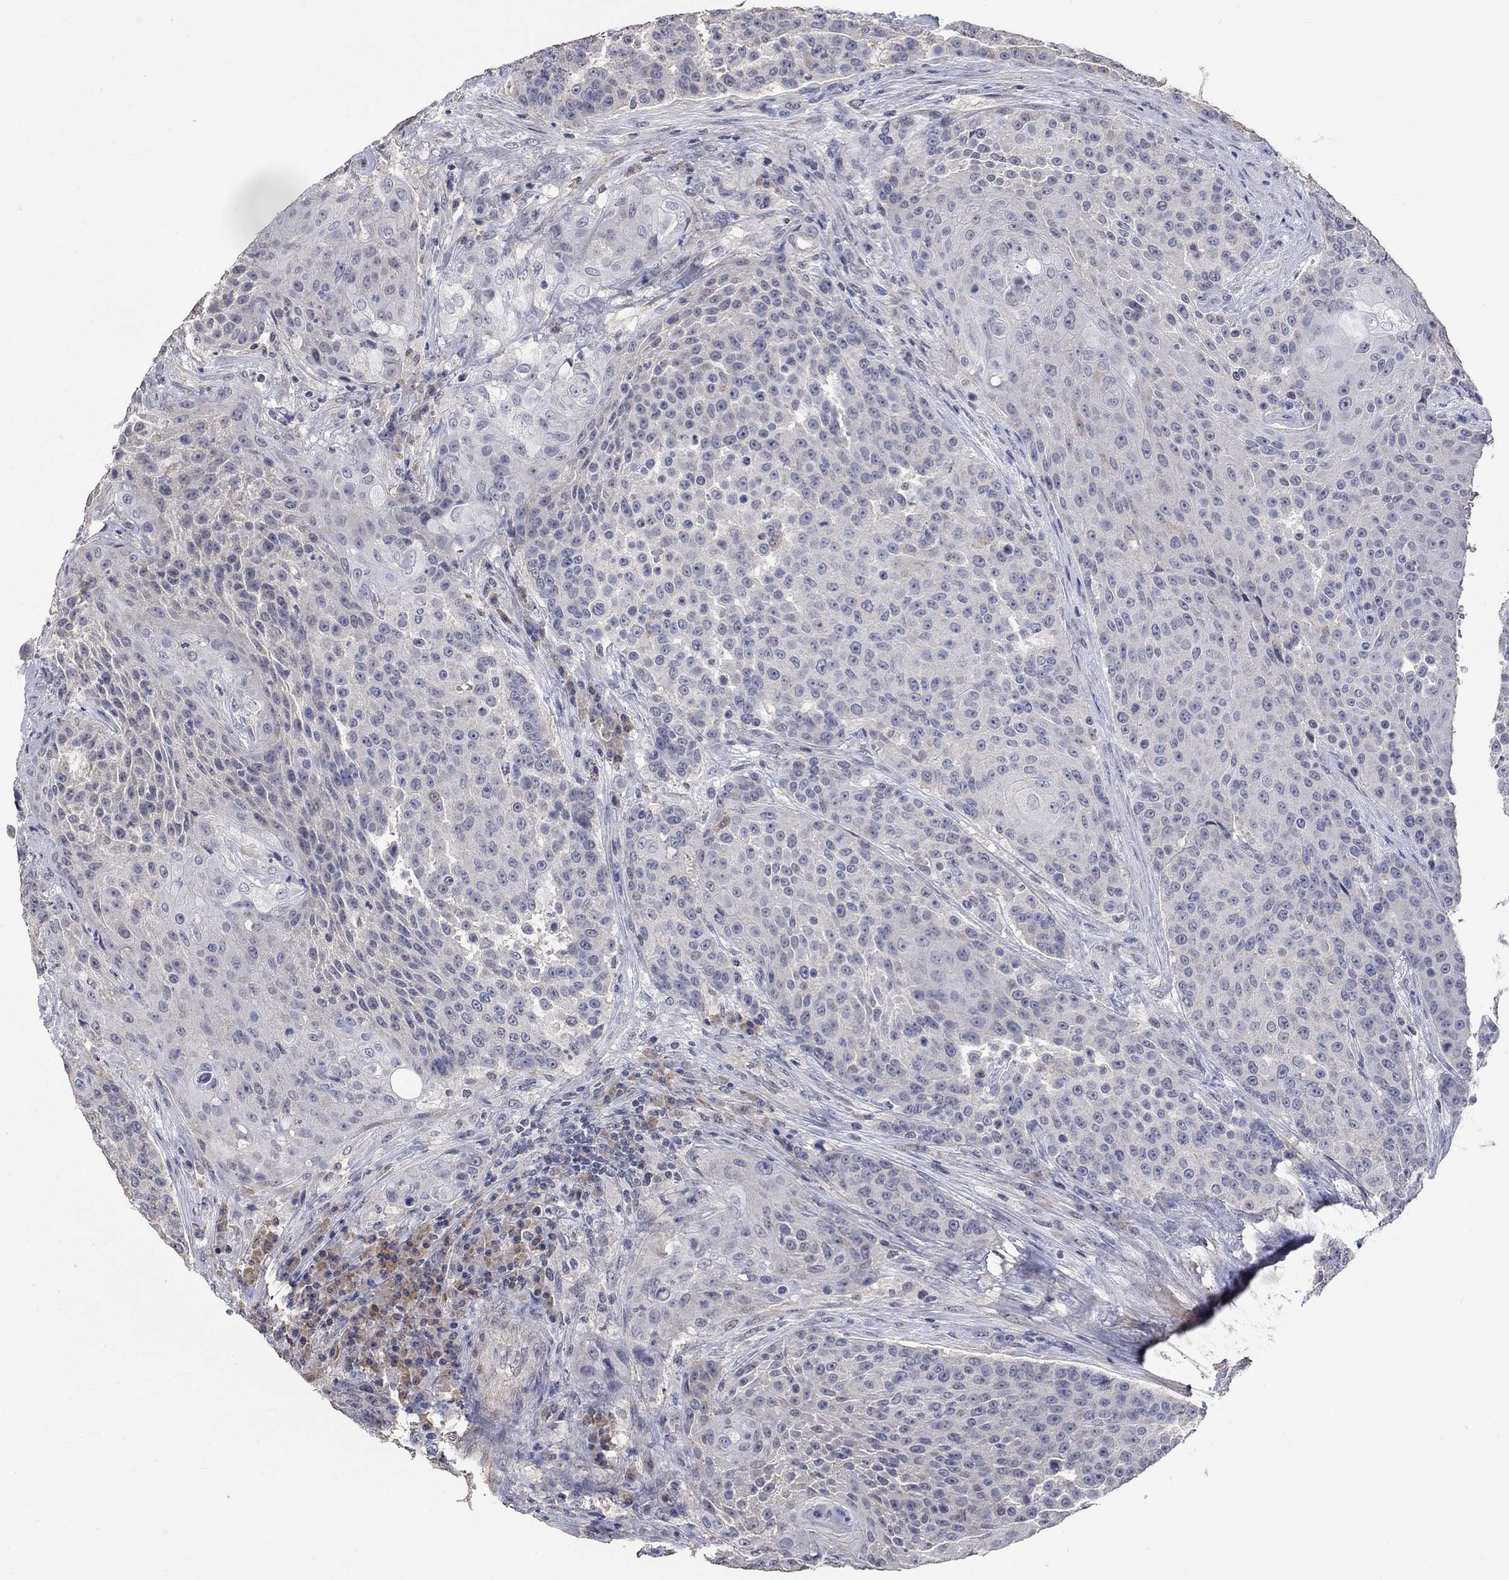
{"staining": {"intensity": "negative", "quantity": "none", "location": "none"}, "tissue": "urothelial cancer", "cell_type": "Tumor cells", "image_type": "cancer", "snomed": [{"axis": "morphology", "description": "Urothelial carcinoma, High grade"}, {"axis": "topography", "description": "Urinary bladder"}], "caption": "Image shows no significant protein positivity in tumor cells of urothelial carcinoma (high-grade).", "gene": "ZBTB18", "patient": {"sex": "female", "age": 63}}